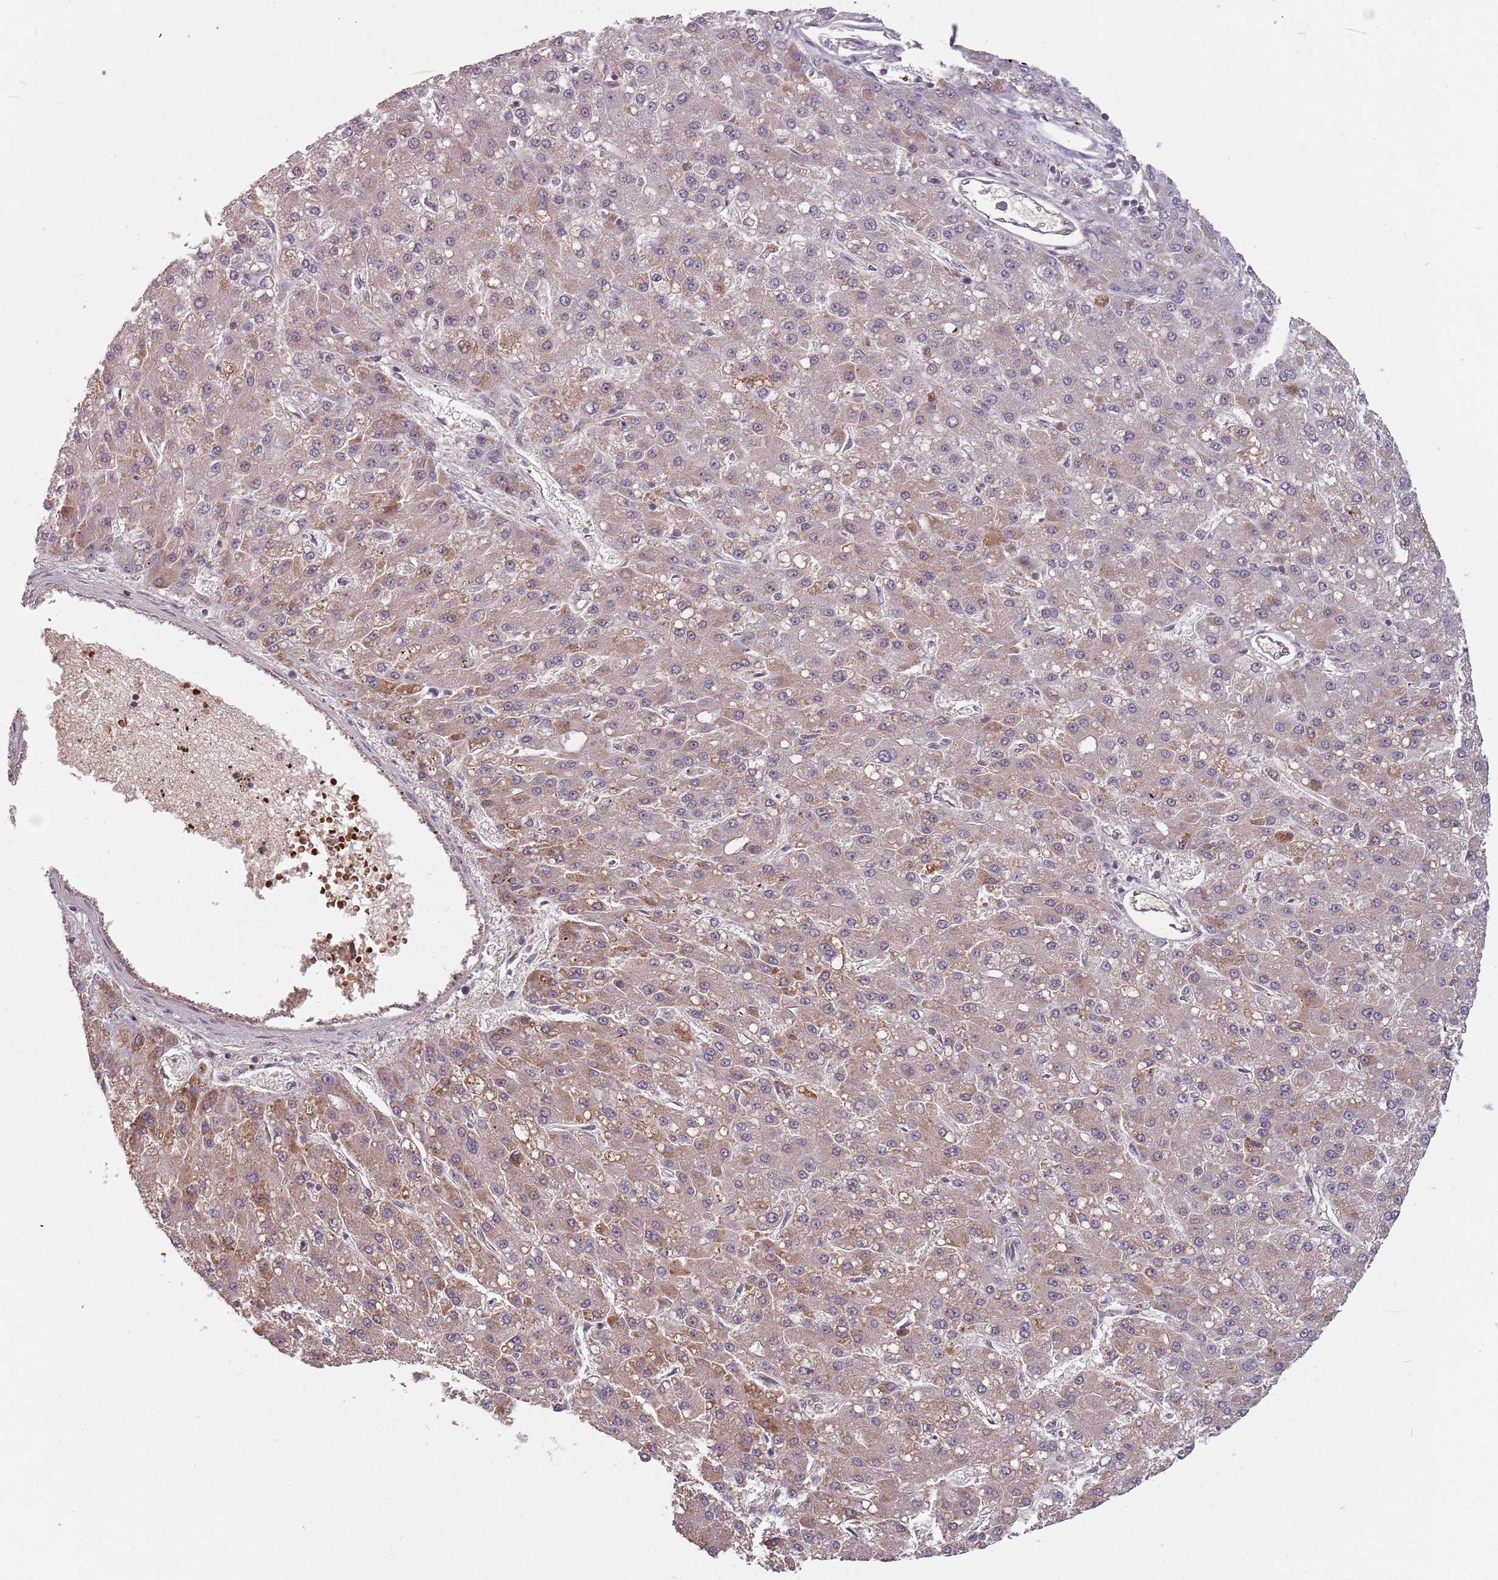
{"staining": {"intensity": "moderate", "quantity": "<25%", "location": "cytoplasmic/membranous"}, "tissue": "liver cancer", "cell_type": "Tumor cells", "image_type": "cancer", "snomed": [{"axis": "morphology", "description": "Carcinoma, Hepatocellular, NOS"}, {"axis": "topography", "description": "Liver"}], "caption": "Protein expression by immunohistochemistry (IHC) demonstrates moderate cytoplasmic/membranous positivity in approximately <25% of tumor cells in liver hepatocellular carcinoma.", "gene": "GPR180", "patient": {"sex": "male", "age": 67}}